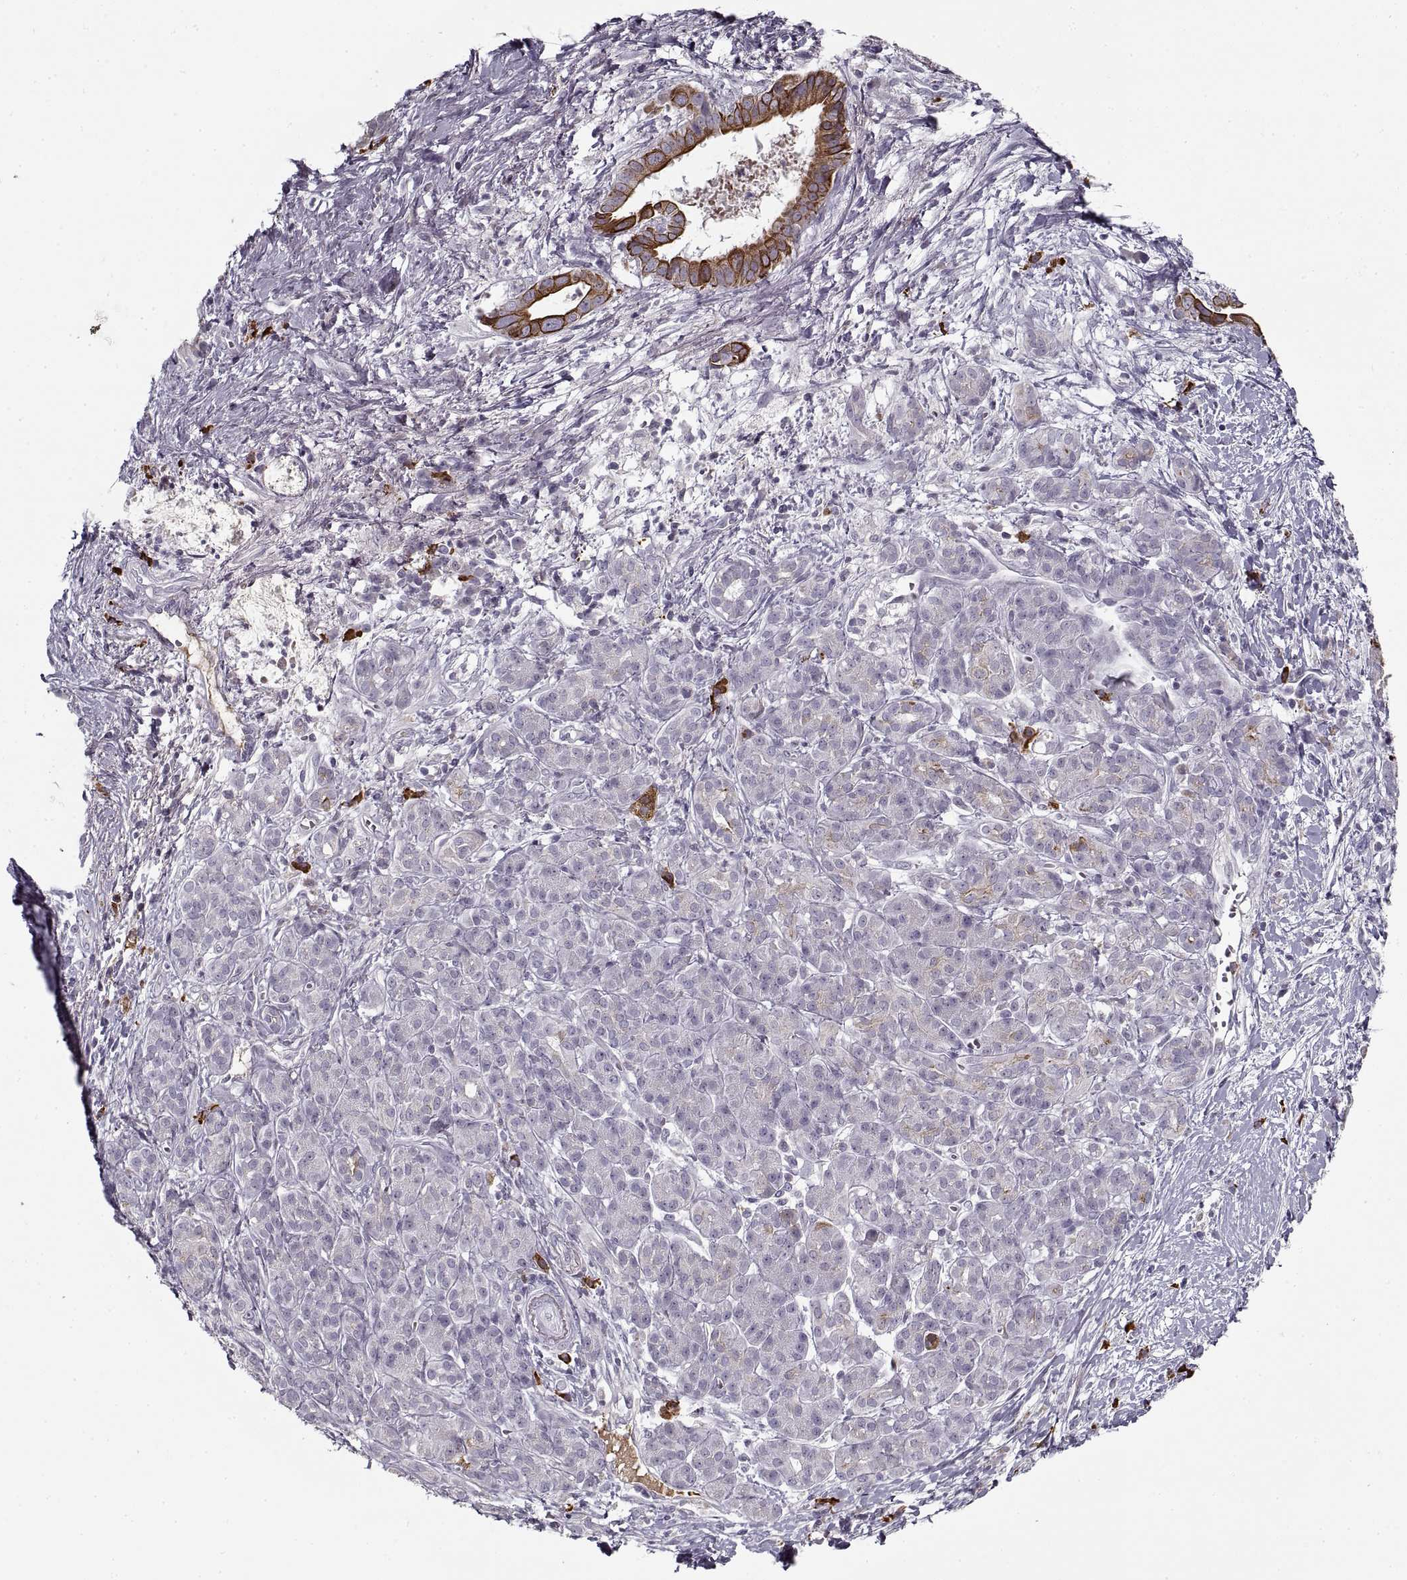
{"staining": {"intensity": "strong", "quantity": "25%-75%", "location": "cytoplasmic/membranous"}, "tissue": "pancreatic cancer", "cell_type": "Tumor cells", "image_type": "cancer", "snomed": [{"axis": "morphology", "description": "Adenocarcinoma, NOS"}, {"axis": "topography", "description": "Pancreas"}], "caption": "This is a micrograph of IHC staining of adenocarcinoma (pancreatic), which shows strong positivity in the cytoplasmic/membranous of tumor cells.", "gene": "GAD2", "patient": {"sex": "male", "age": 61}}